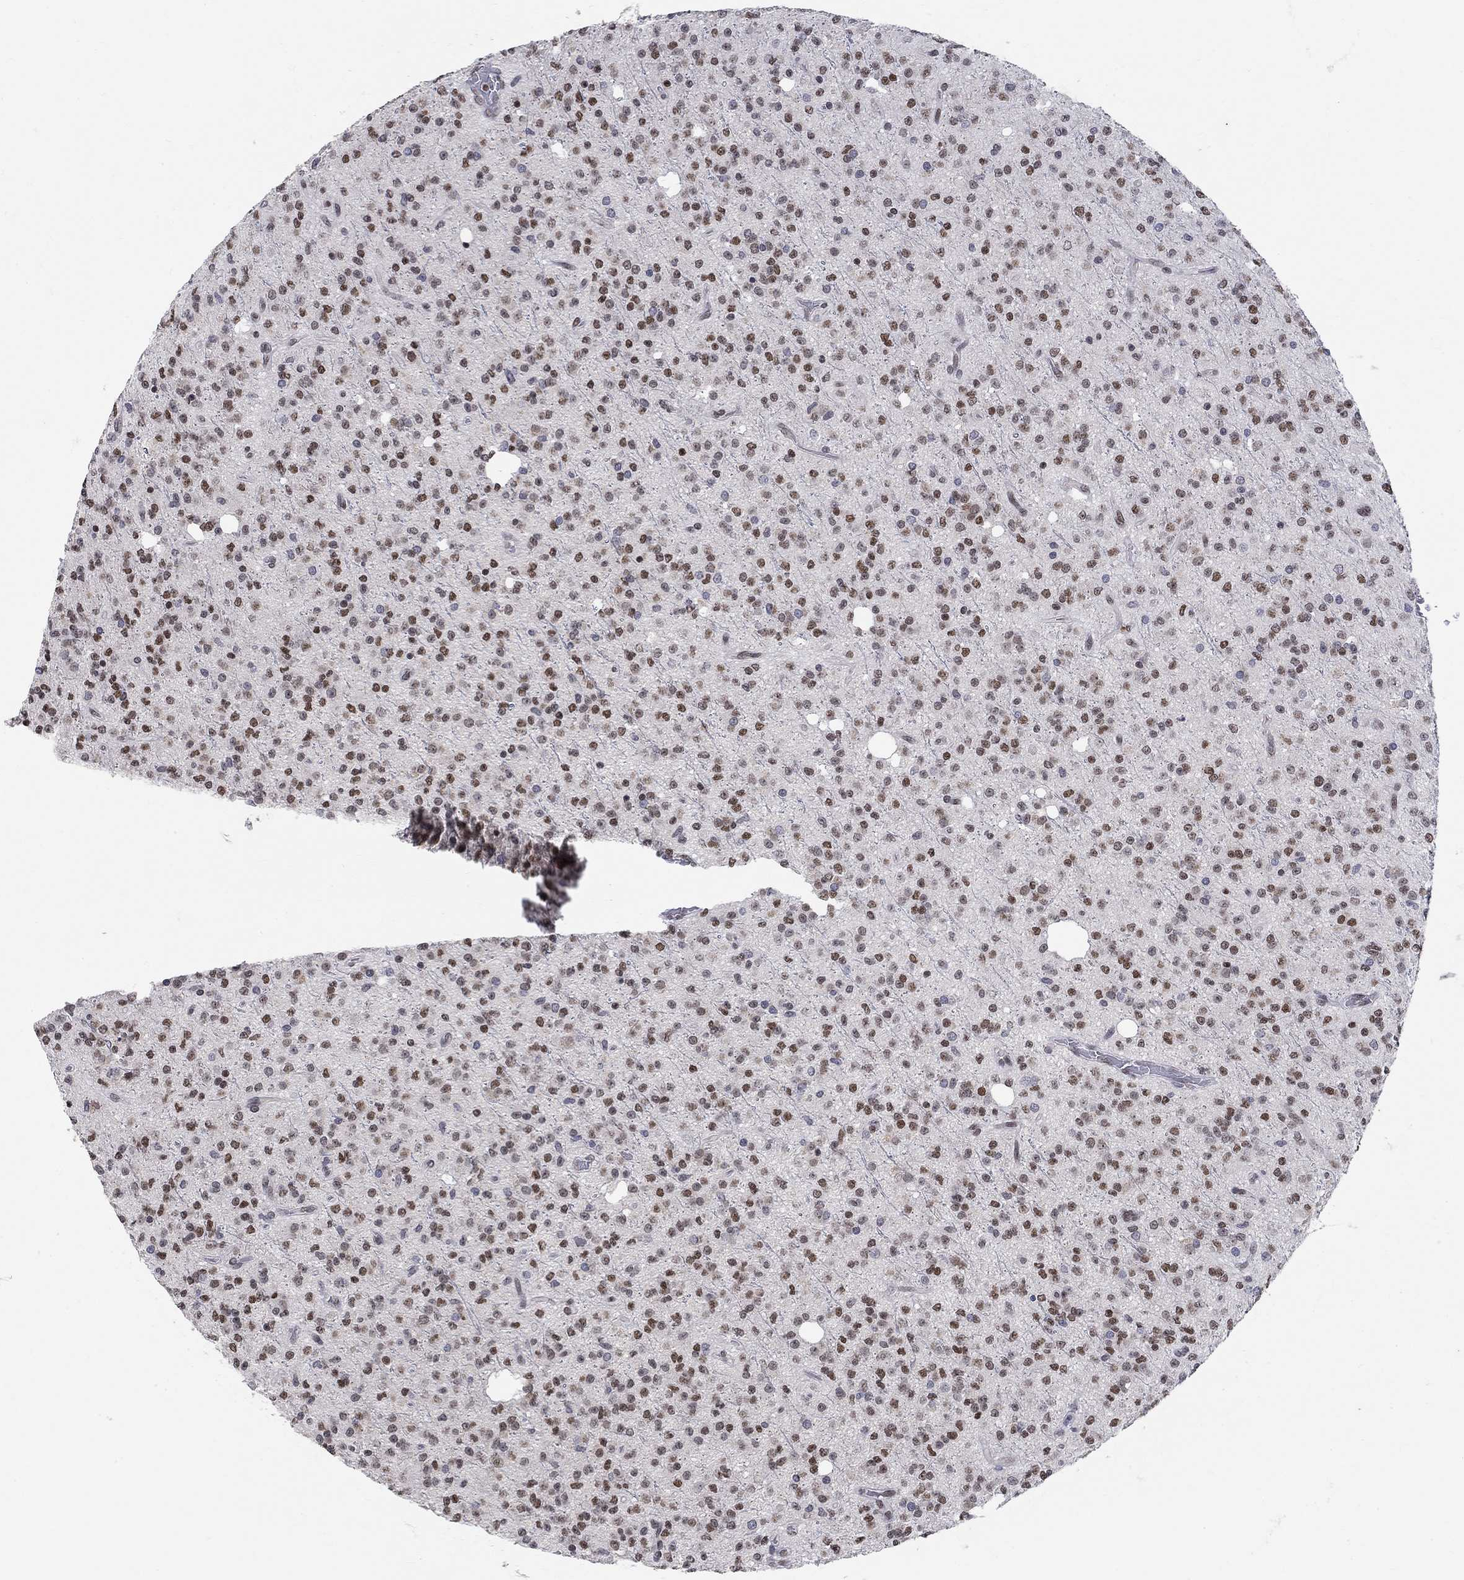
{"staining": {"intensity": "strong", "quantity": "25%-75%", "location": "nuclear"}, "tissue": "glioma", "cell_type": "Tumor cells", "image_type": "cancer", "snomed": [{"axis": "morphology", "description": "Glioma, malignant, Low grade"}, {"axis": "topography", "description": "Brain"}], "caption": "Protein staining displays strong nuclear staining in approximately 25%-75% of tumor cells in malignant glioma (low-grade). (brown staining indicates protein expression, while blue staining denotes nuclei).", "gene": "KLF12", "patient": {"sex": "male", "age": 27}}